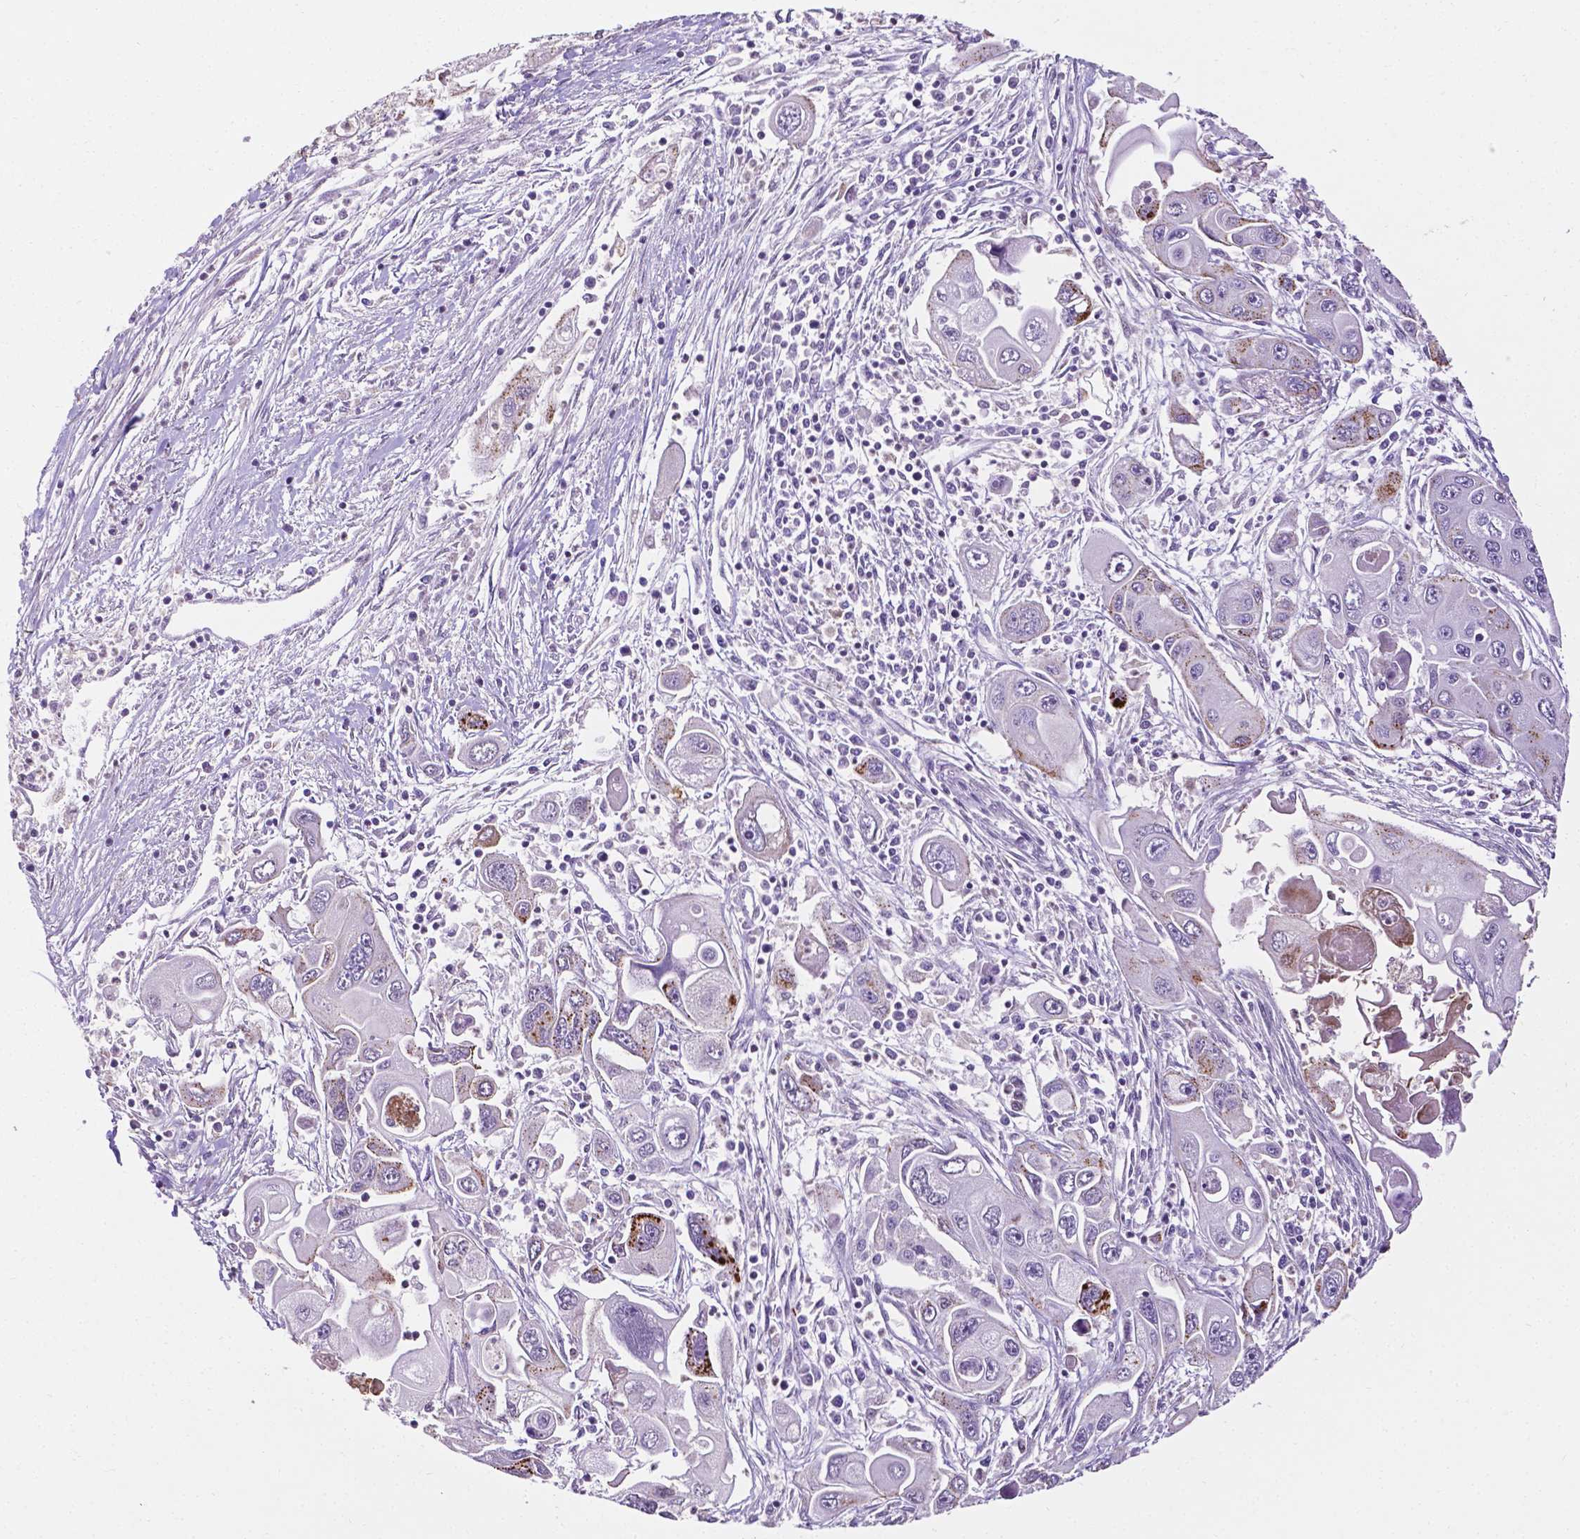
{"staining": {"intensity": "negative", "quantity": "none", "location": "none"}, "tissue": "pancreatic cancer", "cell_type": "Tumor cells", "image_type": "cancer", "snomed": [{"axis": "morphology", "description": "Adenocarcinoma, NOS"}, {"axis": "topography", "description": "Pancreas"}], "caption": "This is an immunohistochemistry (IHC) photomicrograph of human pancreatic adenocarcinoma. There is no staining in tumor cells.", "gene": "APOE", "patient": {"sex": "male", "age": 70}}